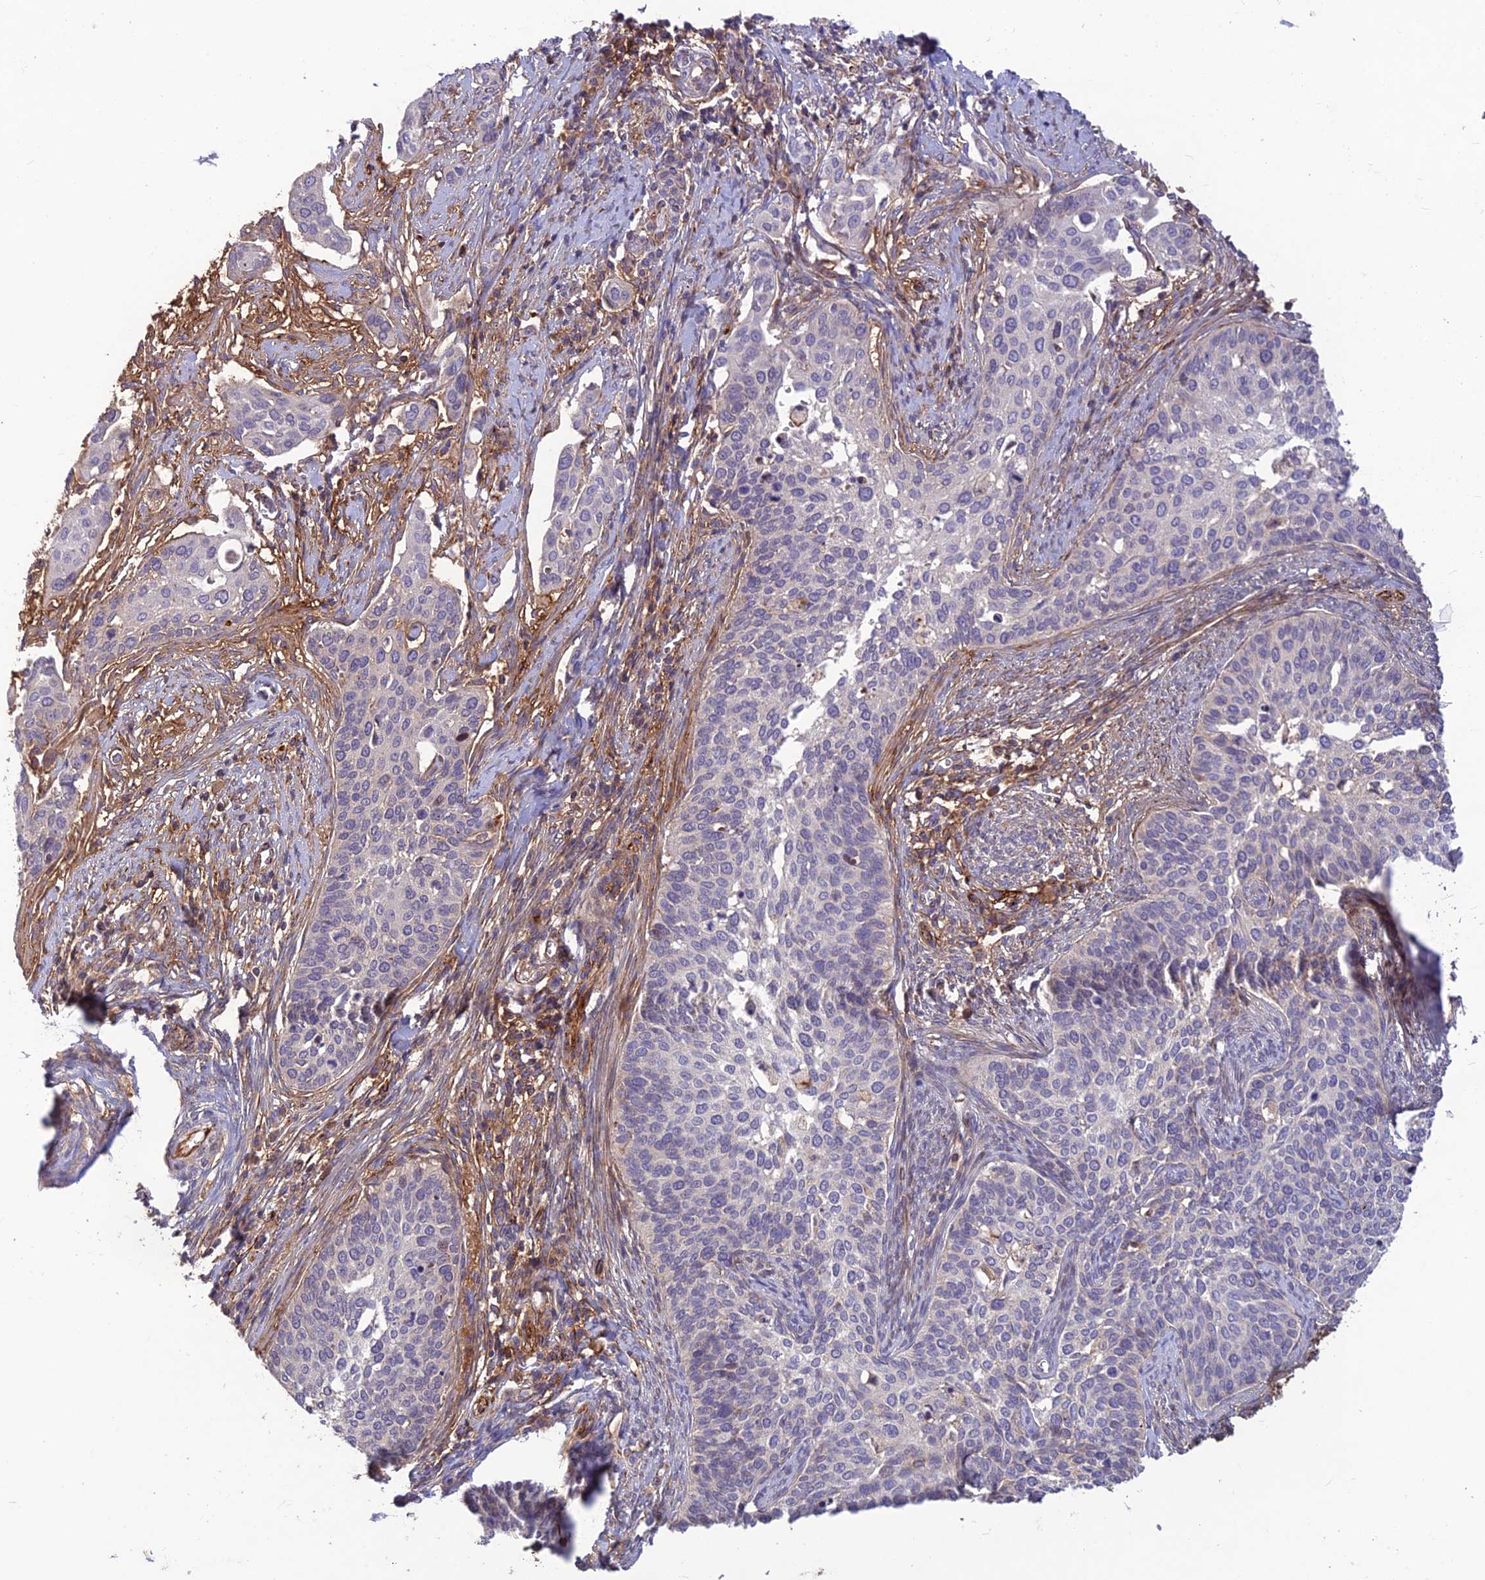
{"staining": {"intensity": "negative", "quantity": "none", "location": "none"}, "tissue": "cervical cancer", "cell_type": "Tumor cells", "image_type": "cancer", "snomed": [{"axis": "morphology", "description": "Squamous cell carcinoma, NOS"}, {"axis": "topography", "description": "Cervix"}], "caption": "Tumor cells show no significant positivity in squamous cell carcinoma (cervical). (Stains: DAB (3,3'-diaminobenzidine) IHC with hematoxylin counter stain, Microscopy: brightfield microscopy at high magnification).", "gene": "ST8SIA5", "patient": {"sex": "female", "age": 44}}